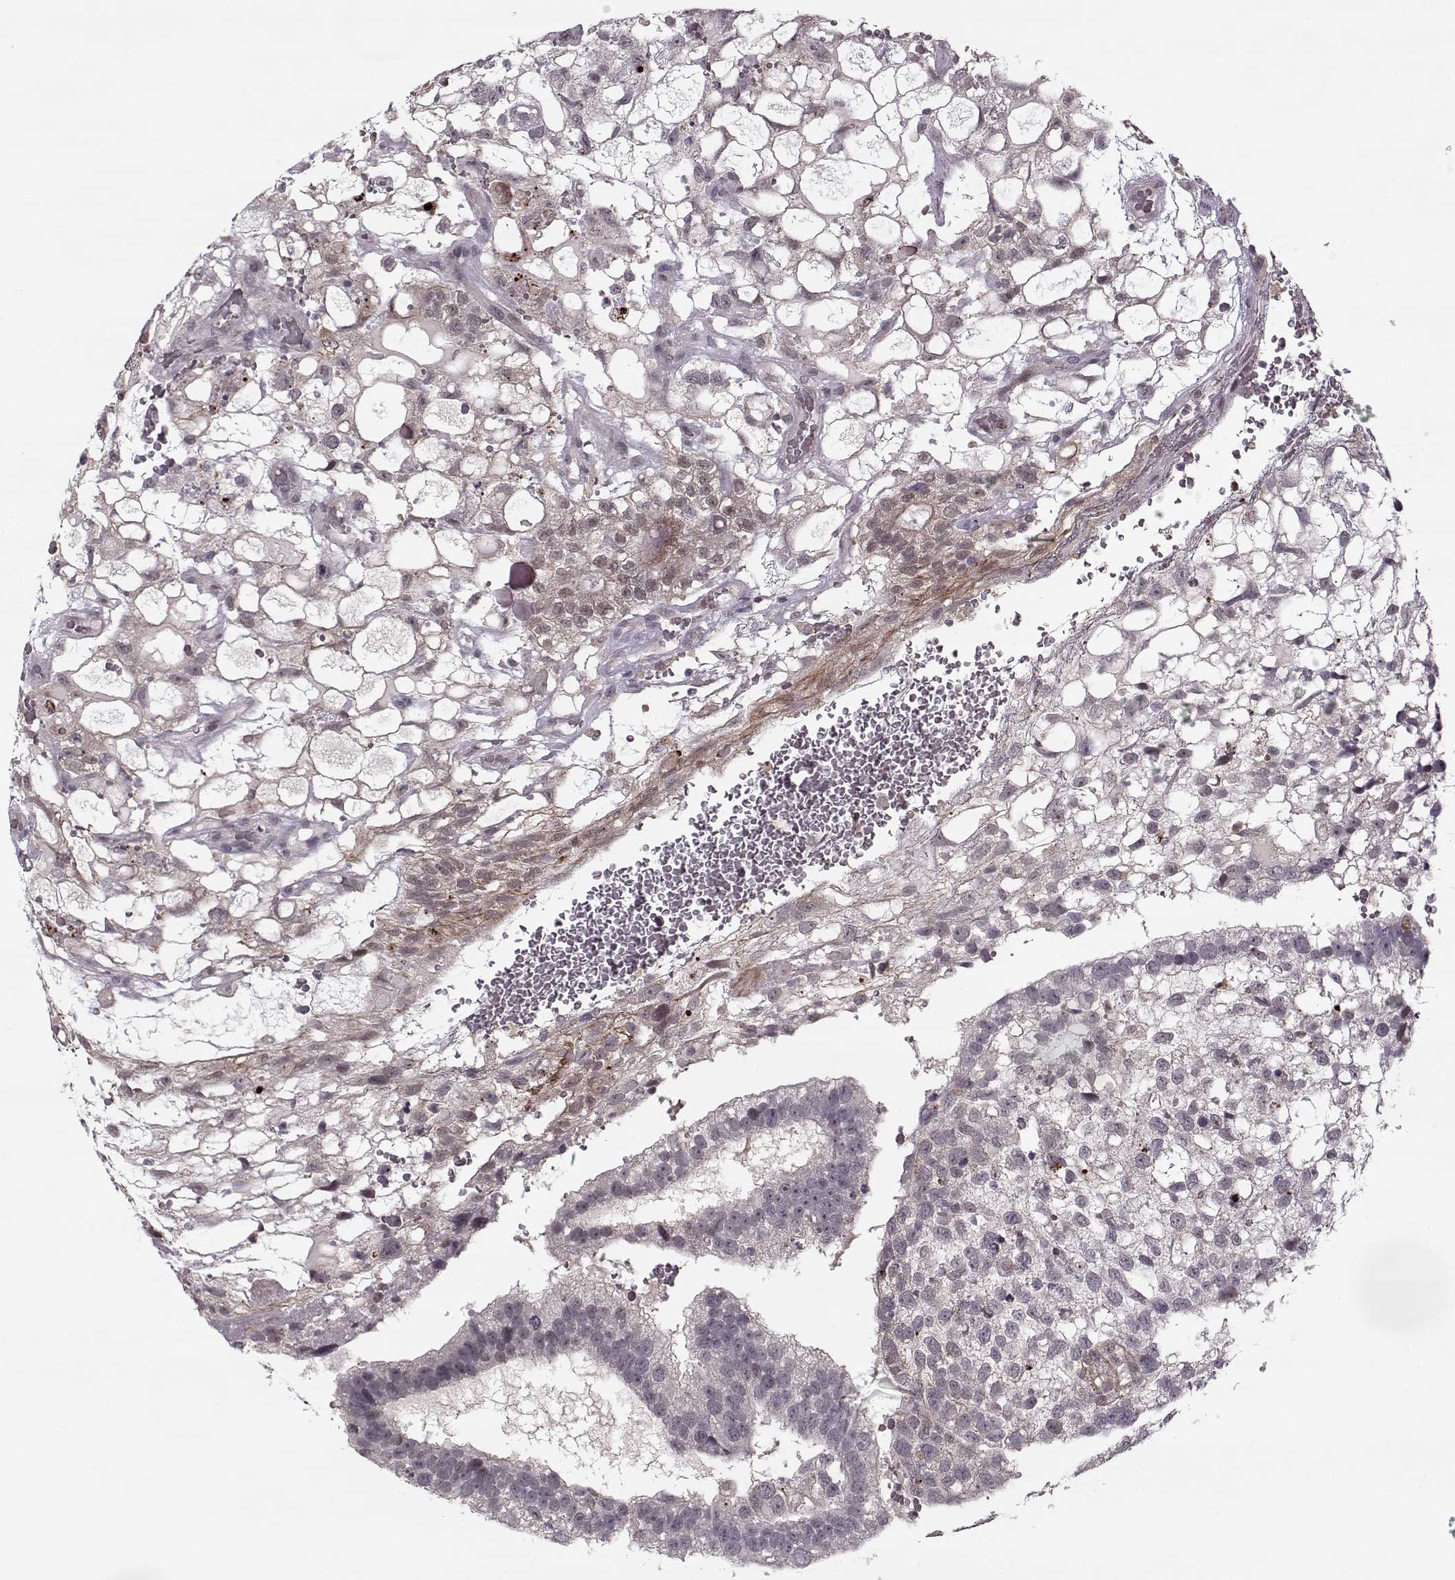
{"staining": {"intensity": "negative", "quantity": "none", "location": "none"}, "tissue": "testis cancer", "cell_type": "Tumor cells", "image_type": "cancer", "snomed": [{"axis": "morphology", "description": "Normal tissue, NOS"}, {"axis": "morphology", "description": "Carcinoma, Embryonal, NOS"}, {"axis": "topography", "description": "Testis"}, {"axis": "topography", "description": "Epididymis"}], "caption": "Human embryonal carcinoma (testis) stained for a protein using immunohistochemistry reveals no expression in tumor cells.", "gene": "DENND4B", "patient": {"sex": "male", "age": 32}}